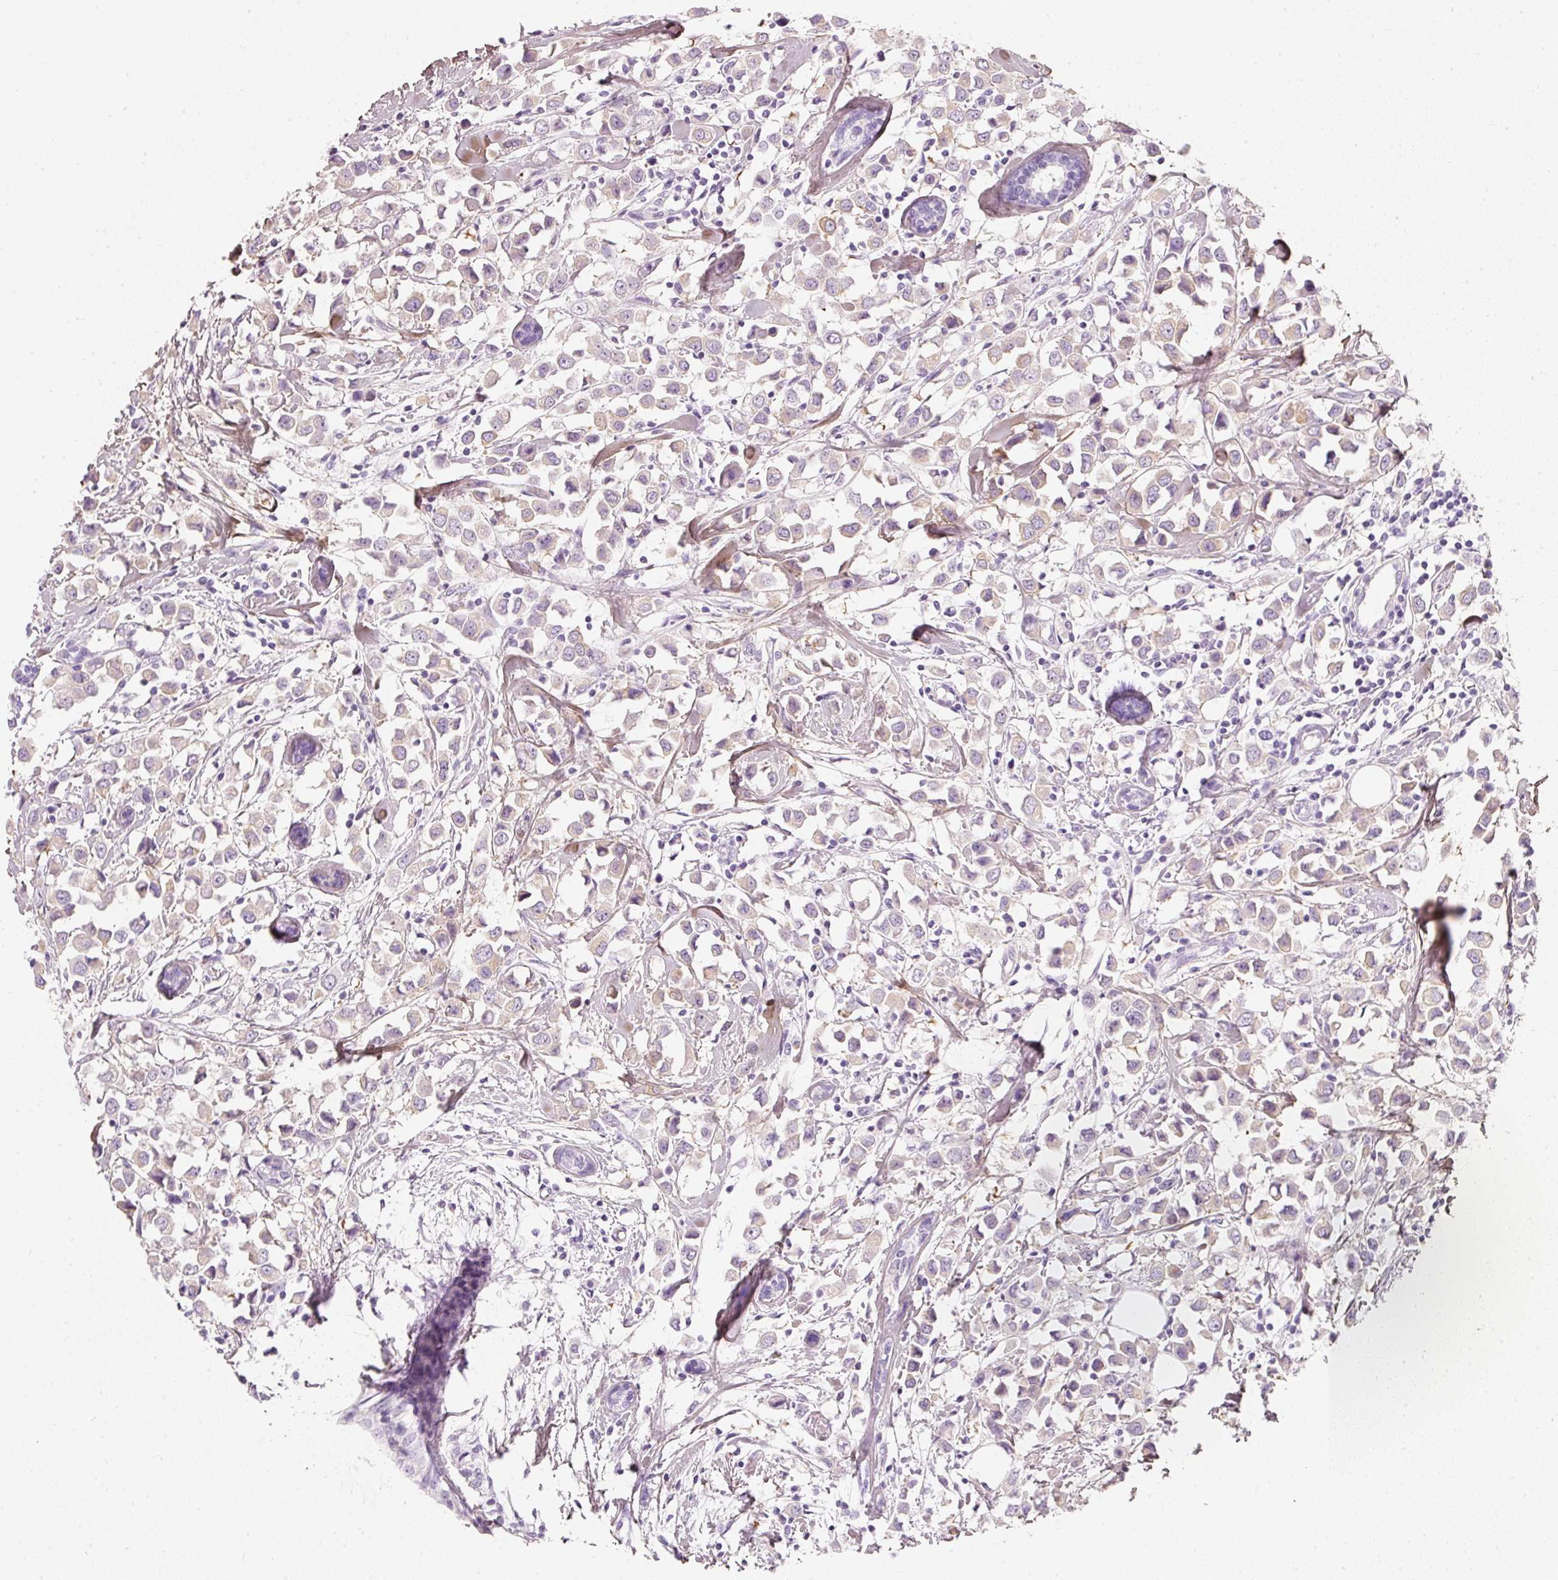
{"staining": {"intensity": "negative", "quantity": "none", "location": "none"}, "tissue": "breast cancer", "cell_type": "Tumor cells", "image_type": "cancer", "snomed": [{"axis": "morphology", "description": "Duct carcinoma"}, {"axis": "topography", "description": "Breast"}], "caption": "Breast infiltrating ductal carcinoma stained for a protein using immunohistochemistry (IHC) shows no positivity tumor cells.", "gene": "PDXDC1", "patient": {"sex": "female", "age": 61}}